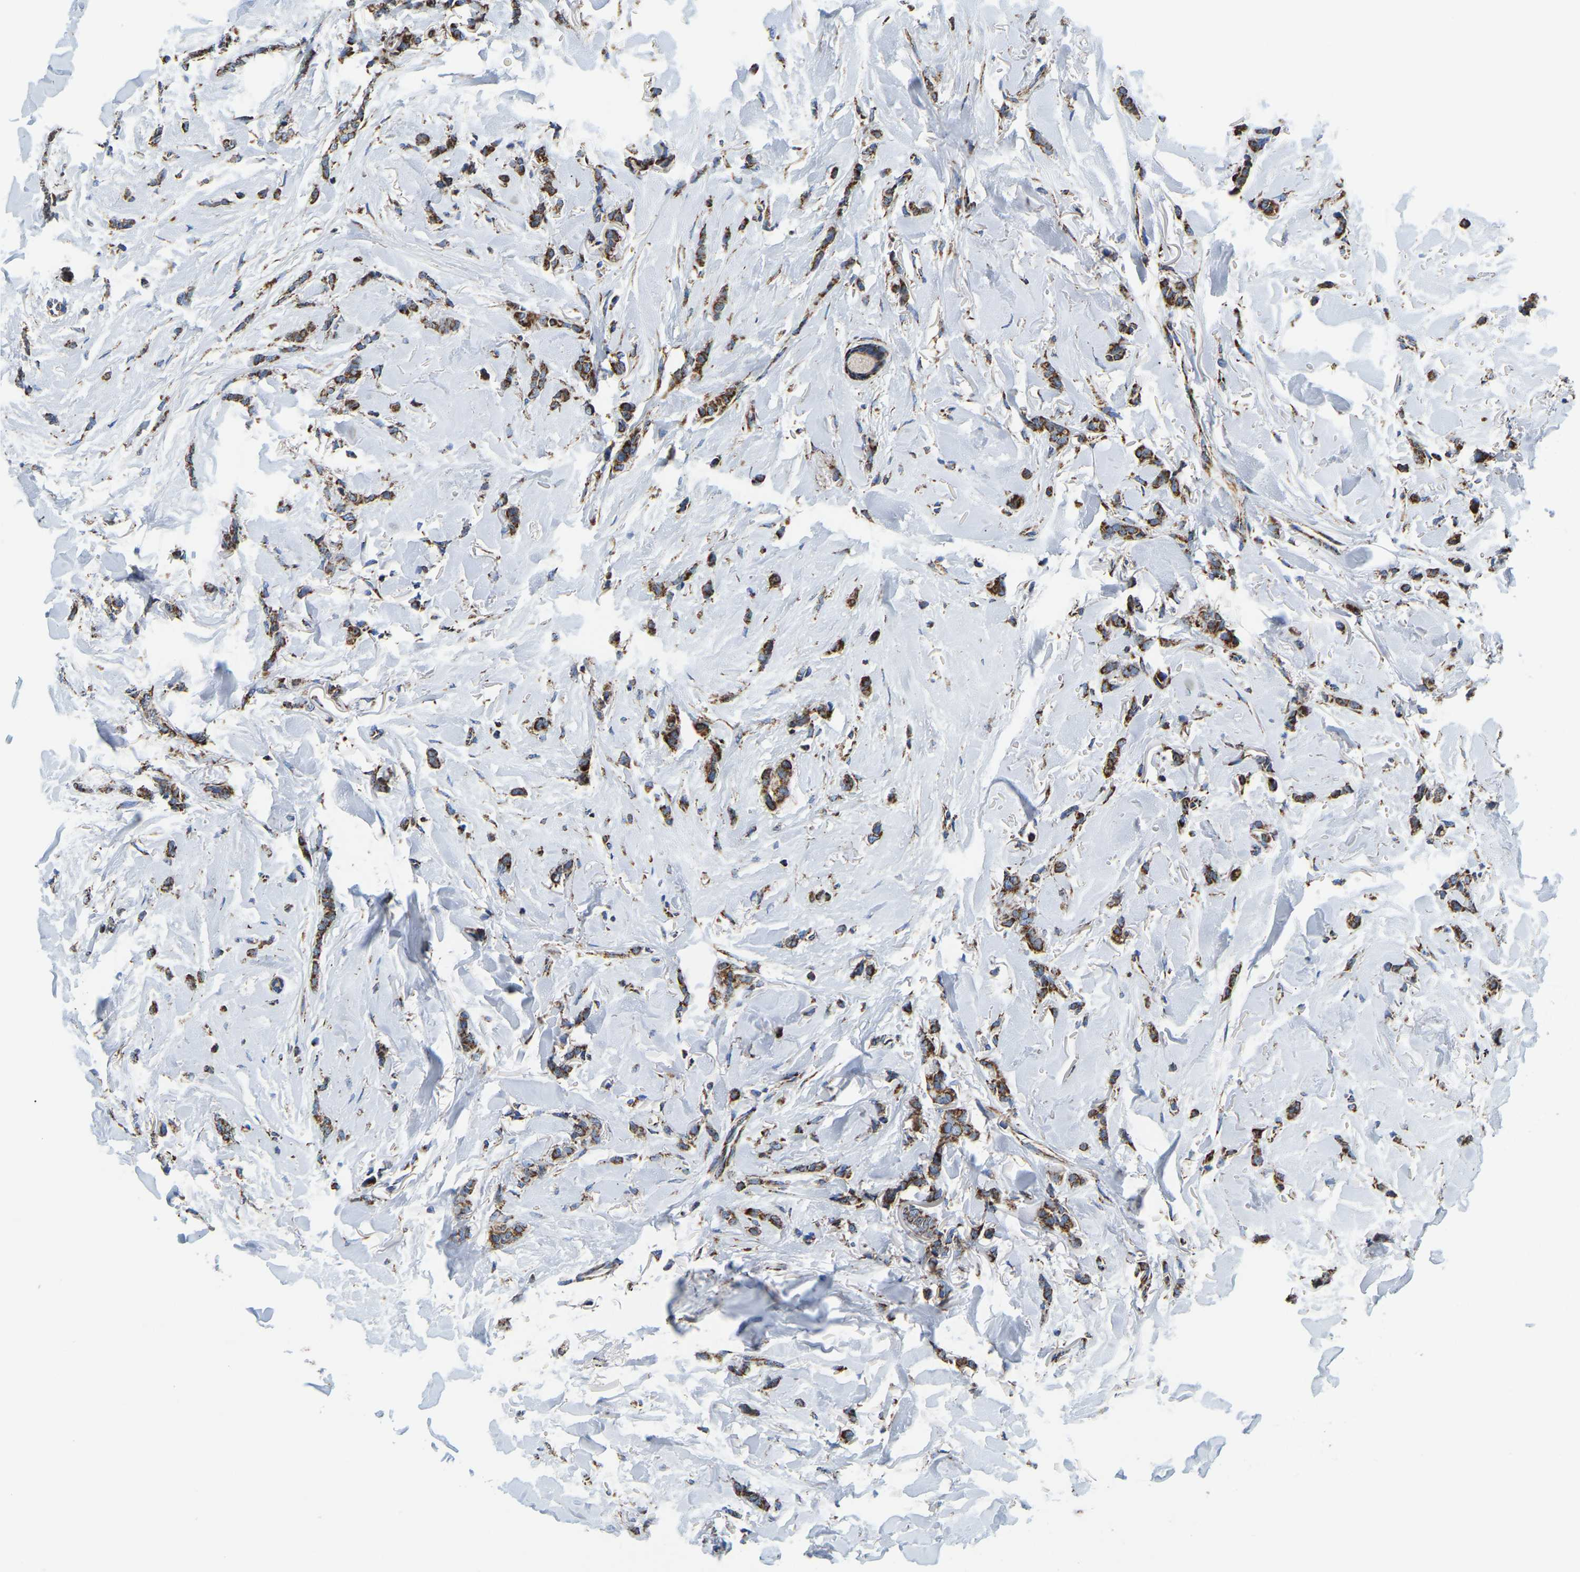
{"staining": {"intensity": "moderate", "quantity": ">75%", "location": "cytoplasmic/membranous"}, "tissue": "breast cancer", "cell_type": "Tumor cells", "image_type": "cancer", "snomed": [{"axis": "morphology", "description": "Lobular carcinoma"}, {"axis": "topography", "description": "Skin"}, {"axis": "topography", "description": "Breast"}], "caption": "Immunohistochemistry of breast lobular carcinoma demonstrates medium levels of moderate cytoplasmic/membranous staining in approximately >75% of tumor cells.", "gene": "SFXN1", "patient": {"sex": "female", "age": 46}}